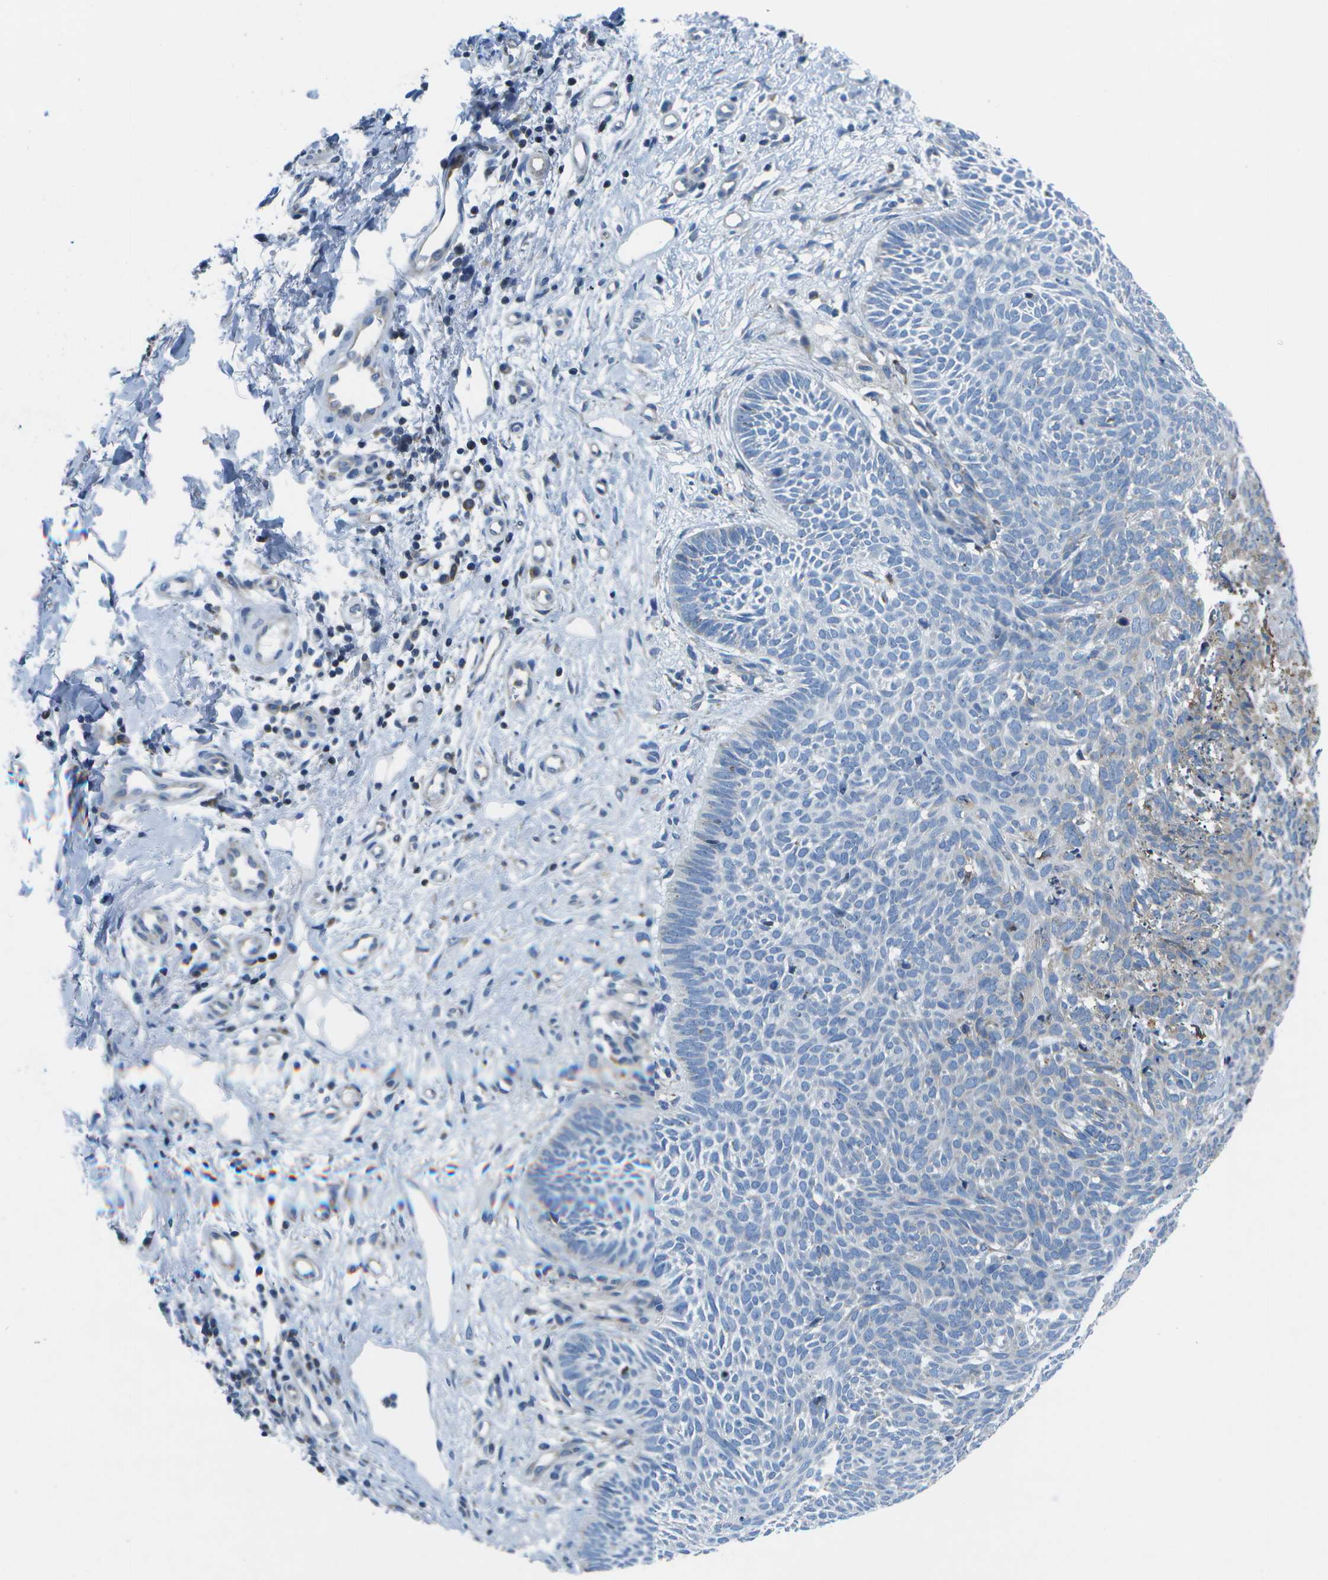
{"staining": {"intensity": "negative", "quantity": "none", "location": "none"}, "tissue": "skin cancer", "cell_type": "Tumor cells", "image_type": "cancer", "snomed": [{"axis": "morphology", "description": "Basal cell carcinoma"}, {"axis": "topography", "description": "Skin"}], "caption": "This is a micrograph of immunohistochemistry (IHC) staining of basal cell carcinoma (skin), which shows no positivity in tumor cells.", "gene": "GDF5", "patient": {"sex": "male", "age": 60}}